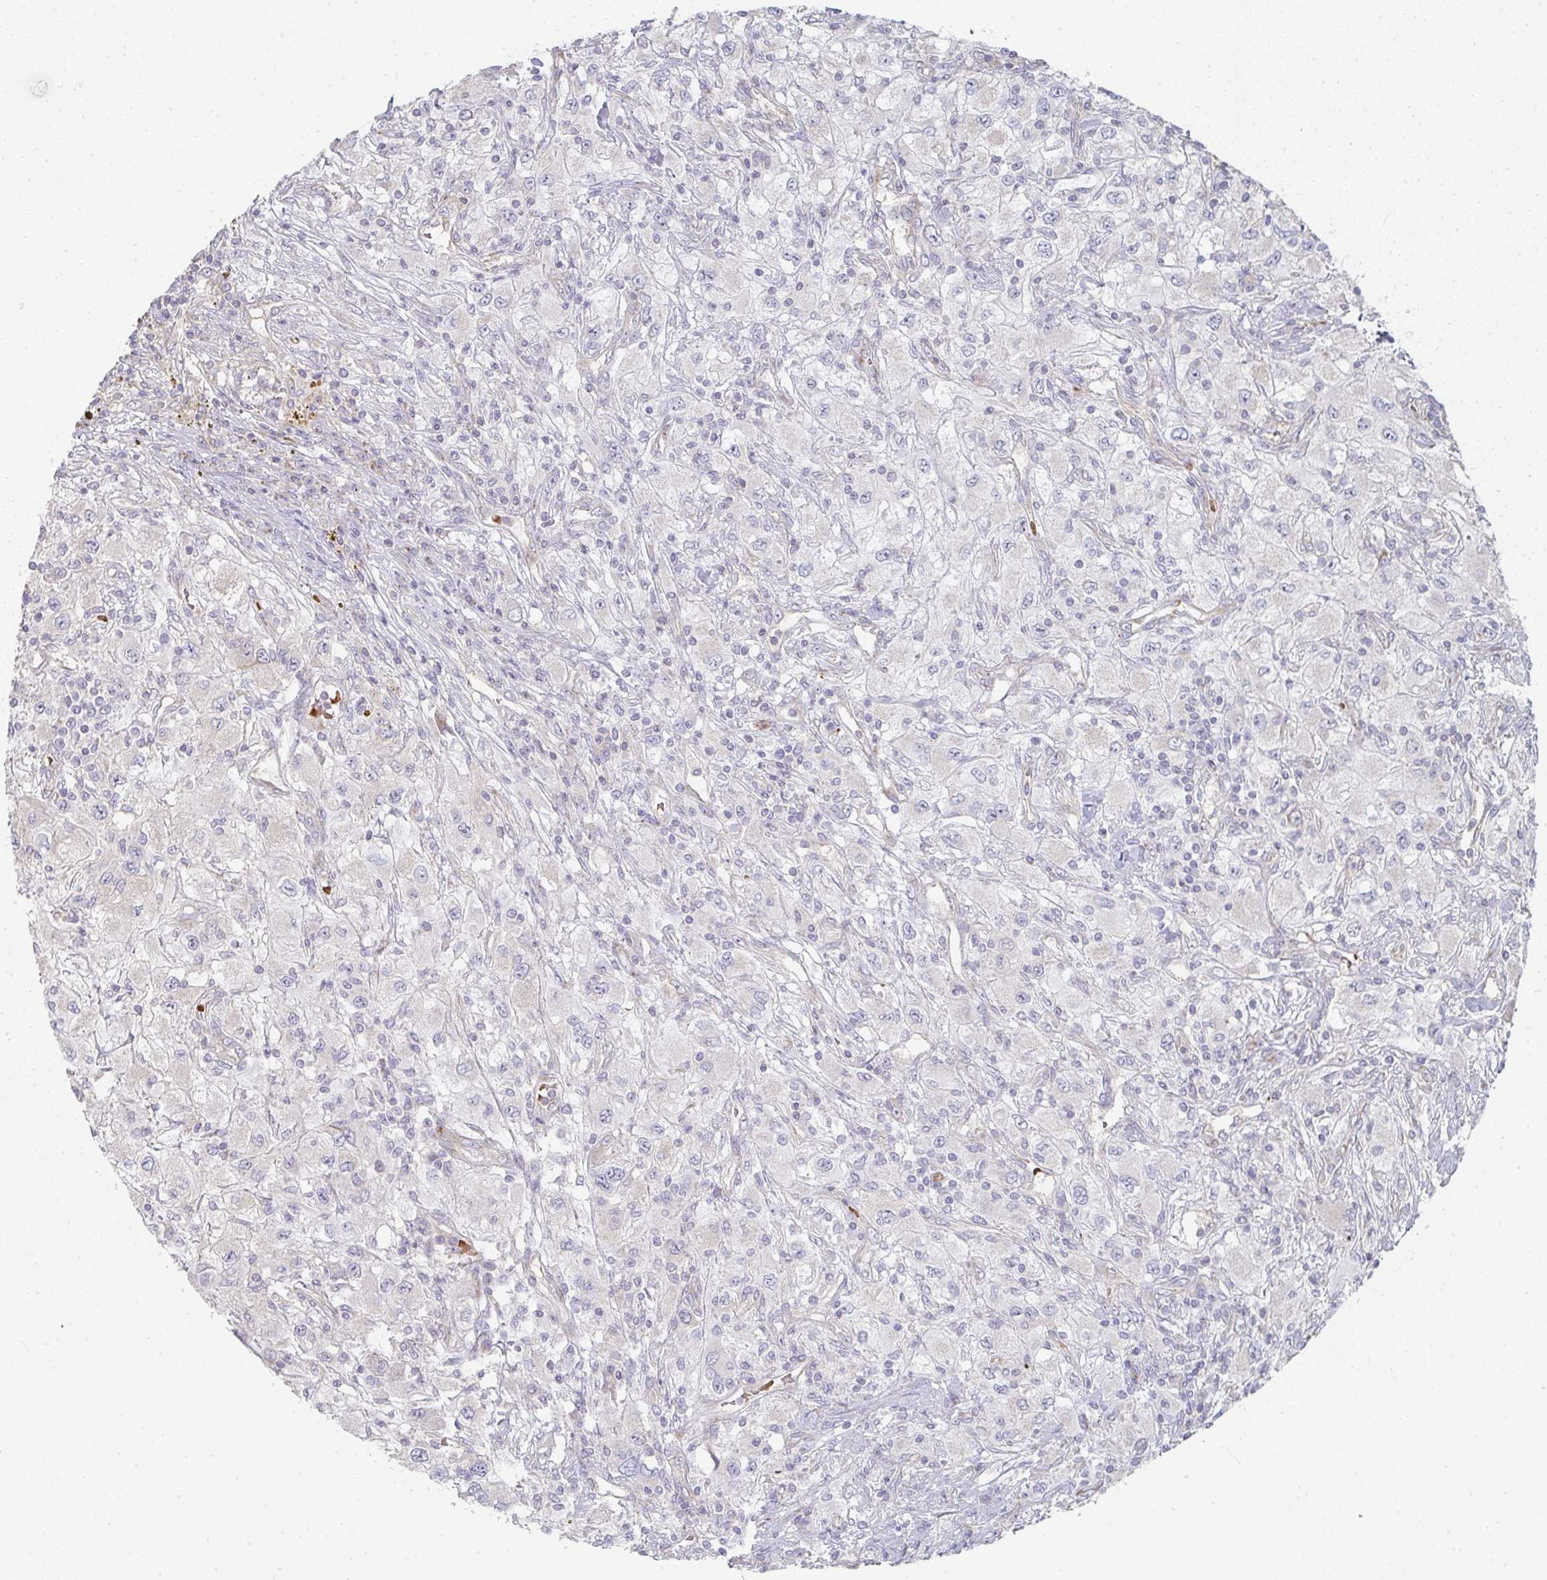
{"staining": {"intensity": "negative", "quantity": "none", "location": "none"}, "tissue": "renal cancer", "cell_type": "Tumor cells", "image_type": "cancer", "snomed": [{"axis": "morphology", "description": "Adenocarcinoma, NOS"}, {"axis": "topography", "description": "Kidney"}], "caption": "An IHC image of renal cancer is shown. There is no staining in tumor cells of renal cancer. (Brightfield microscopy of DAB IHC at high magnification).", "gene": "ZNF526", "patient": {"sex": "female", "age": 67}}